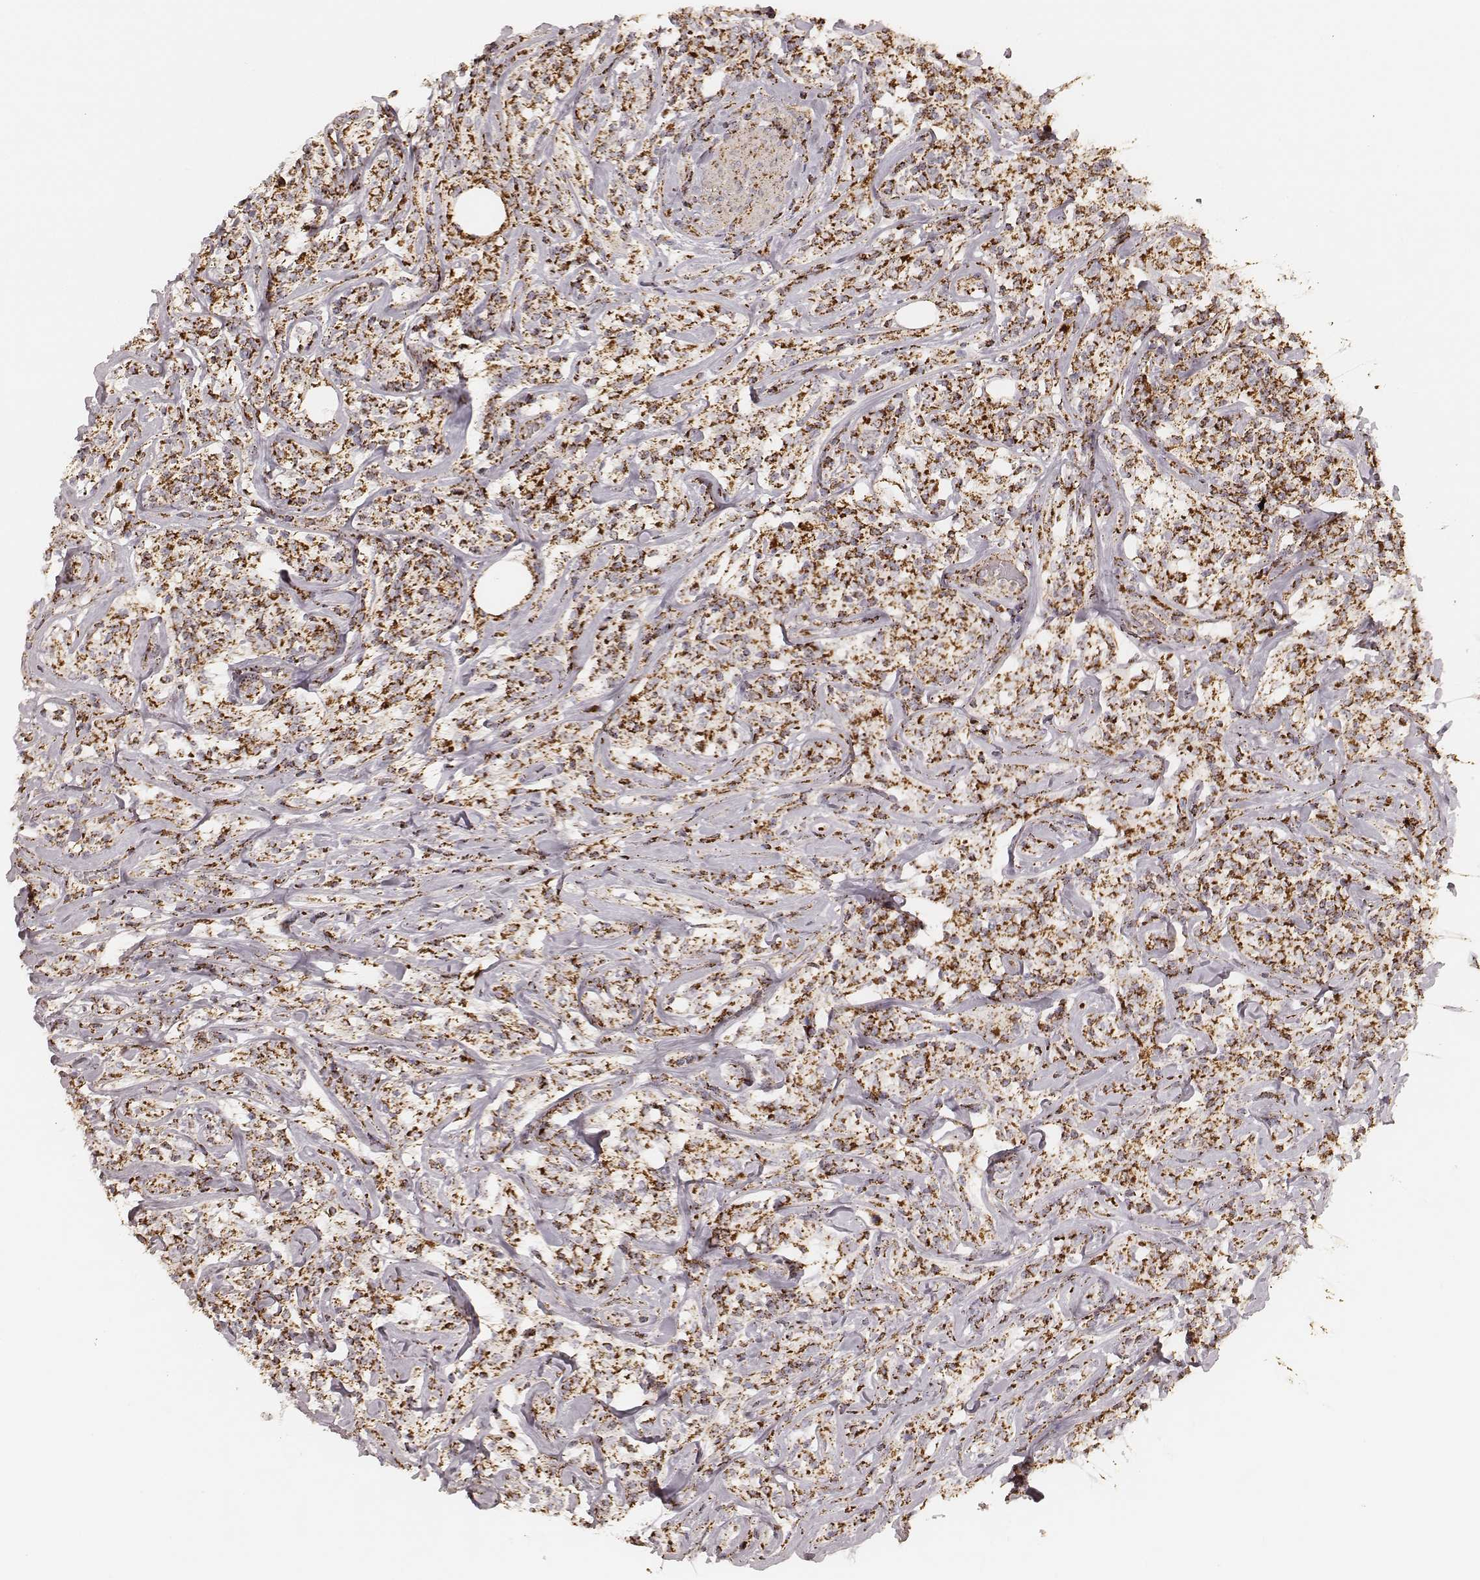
{"staining": {"intensity": "strong", "quantity": ">75%", "location": "cytoplasmic/membranous"}, "tissue": "lymphoma", "cell_type": "Tumor cells", "image_type": "cancer", "snomed": [{"axis": "morphology", "description": "Malignant lymphoma, non-Hodgkin's type, High grade"}, {"axis": "topography", "description": "Lymph node"}], "caption": "Immunohistochemical staining of high-grade malignant lymphoma, non-Hodgkin's type reveals strong cytoplasmic/membranous protein positivity in approximately >75% of tumor cells.", "gene": "CS", "patient": {"sex": "female", "age": 84}}